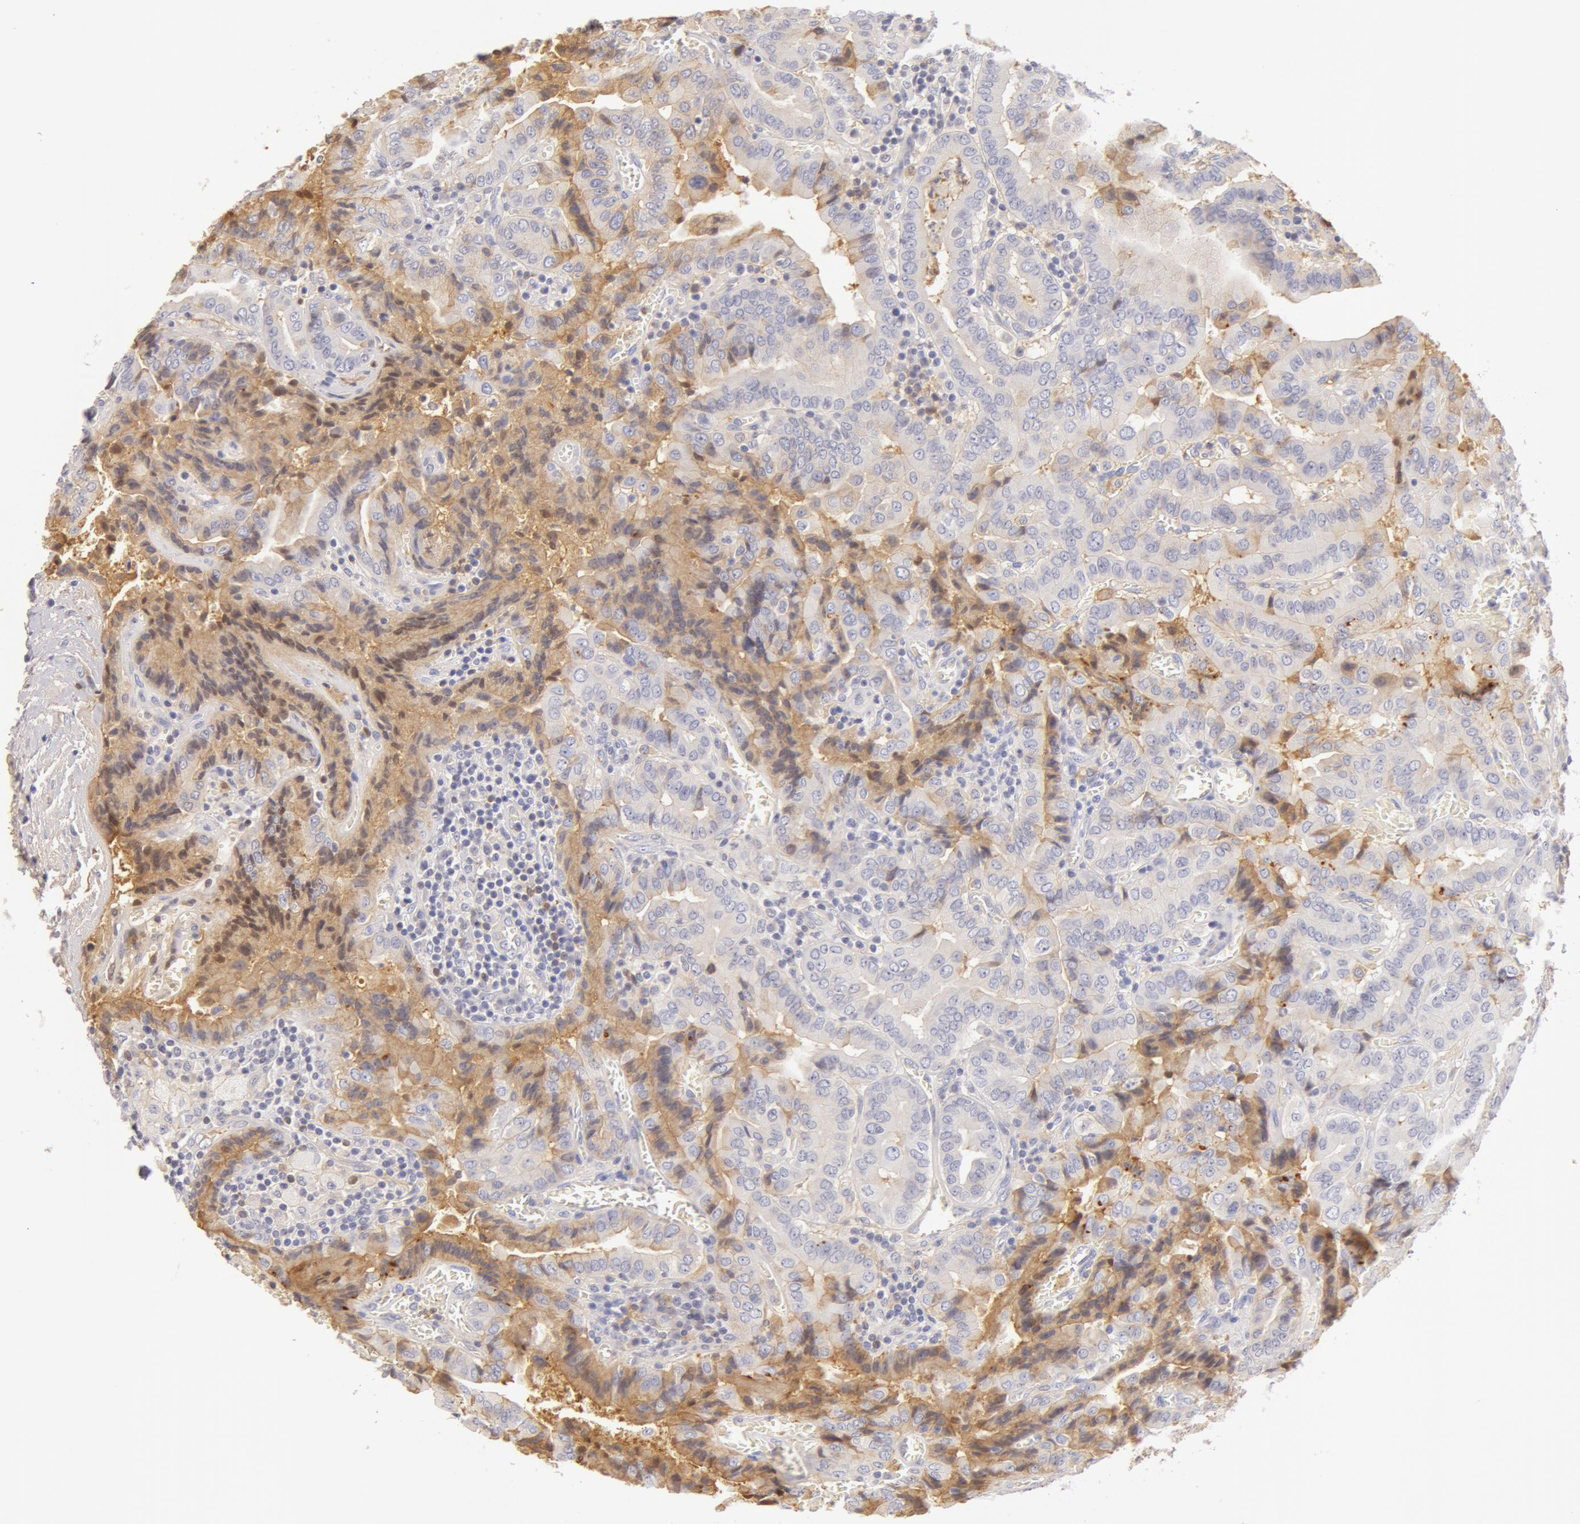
{"staining": {"intensity": "negative", "quantity": "none", "location": "none"}, "tissue": "thyroid cancer", "cell_type": "Tumor cells", "image_type": "cancer", "snomed": [{"axis": "morphology", "description": "Papillary adenocarcinoma, NOS"}, {"axis": "topography", "description": "Thyroid gland"}], "caption": "There is no significant staining in tumor cells of thyroid cancer (papillary adenocarcinoma). (Stains: DAB IHC with hematoxylin counter stain, Microscopy: brightfield microscopy at high magnification).", "gene": "AHSG", "patient": {"sex": "female", "age": 71}}